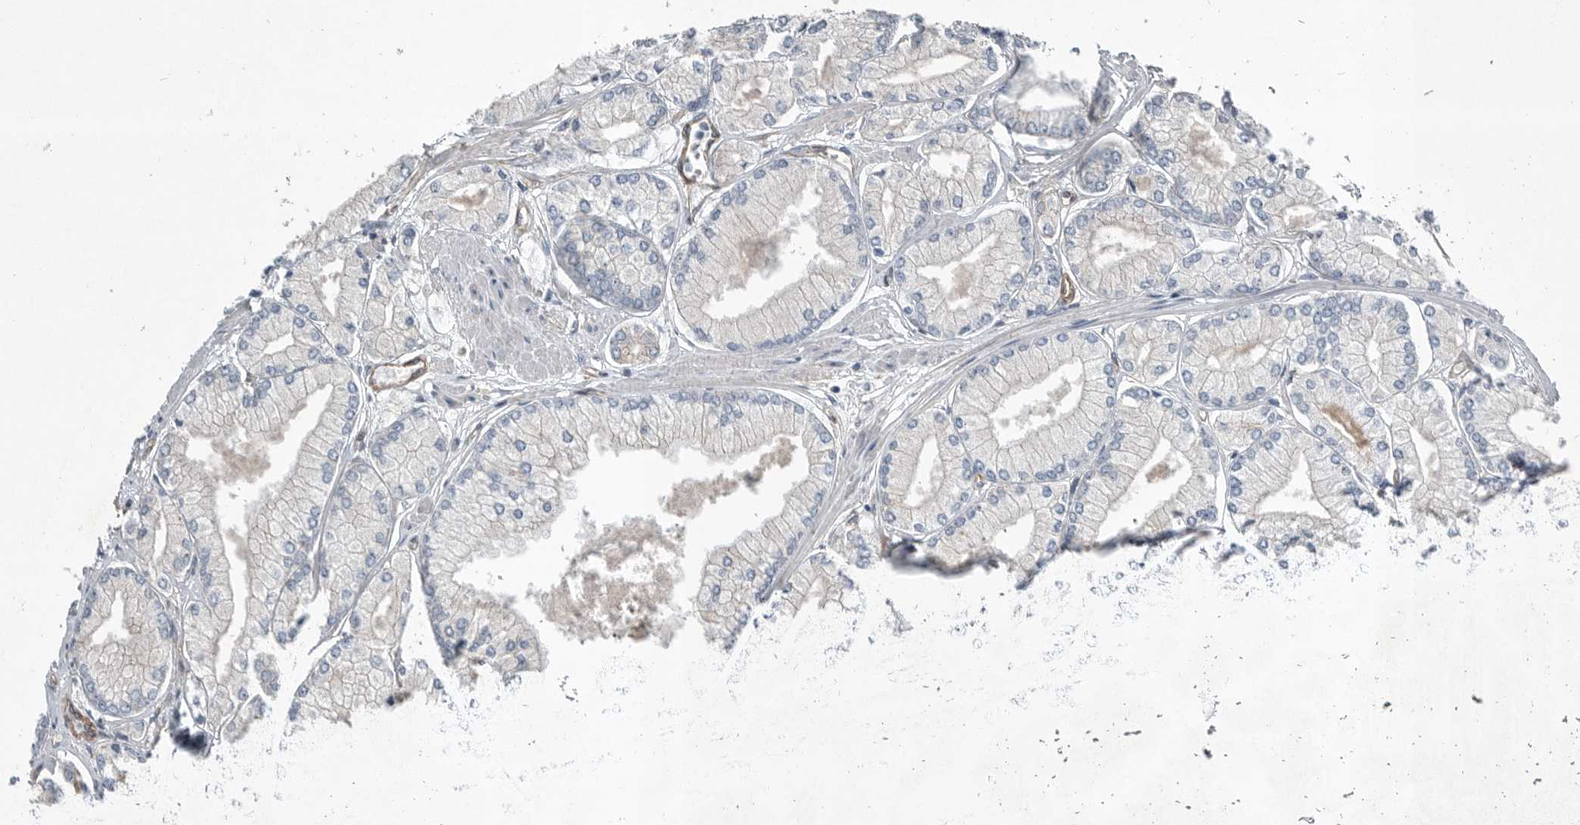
{"staining": {"intensity": "negative", "quantity": "none", "location": "none"}, "tissue": "prostate cancer", "cell_type": "Tumor cells", "image_type": "cancer", "snomed": [{"axis": "morphology", "description": "Adenocarcinoma, Low grade"}, {"axis": "topography", "description": "Prostate"}], "caption": "Immunohistochemical staining of human prostate cancer (adenocarcinoma (low-grade)) reveals no significant positivity in tumor cells.", "gene": "PLEC", "patient": {"sex": "male", "age": 52}}